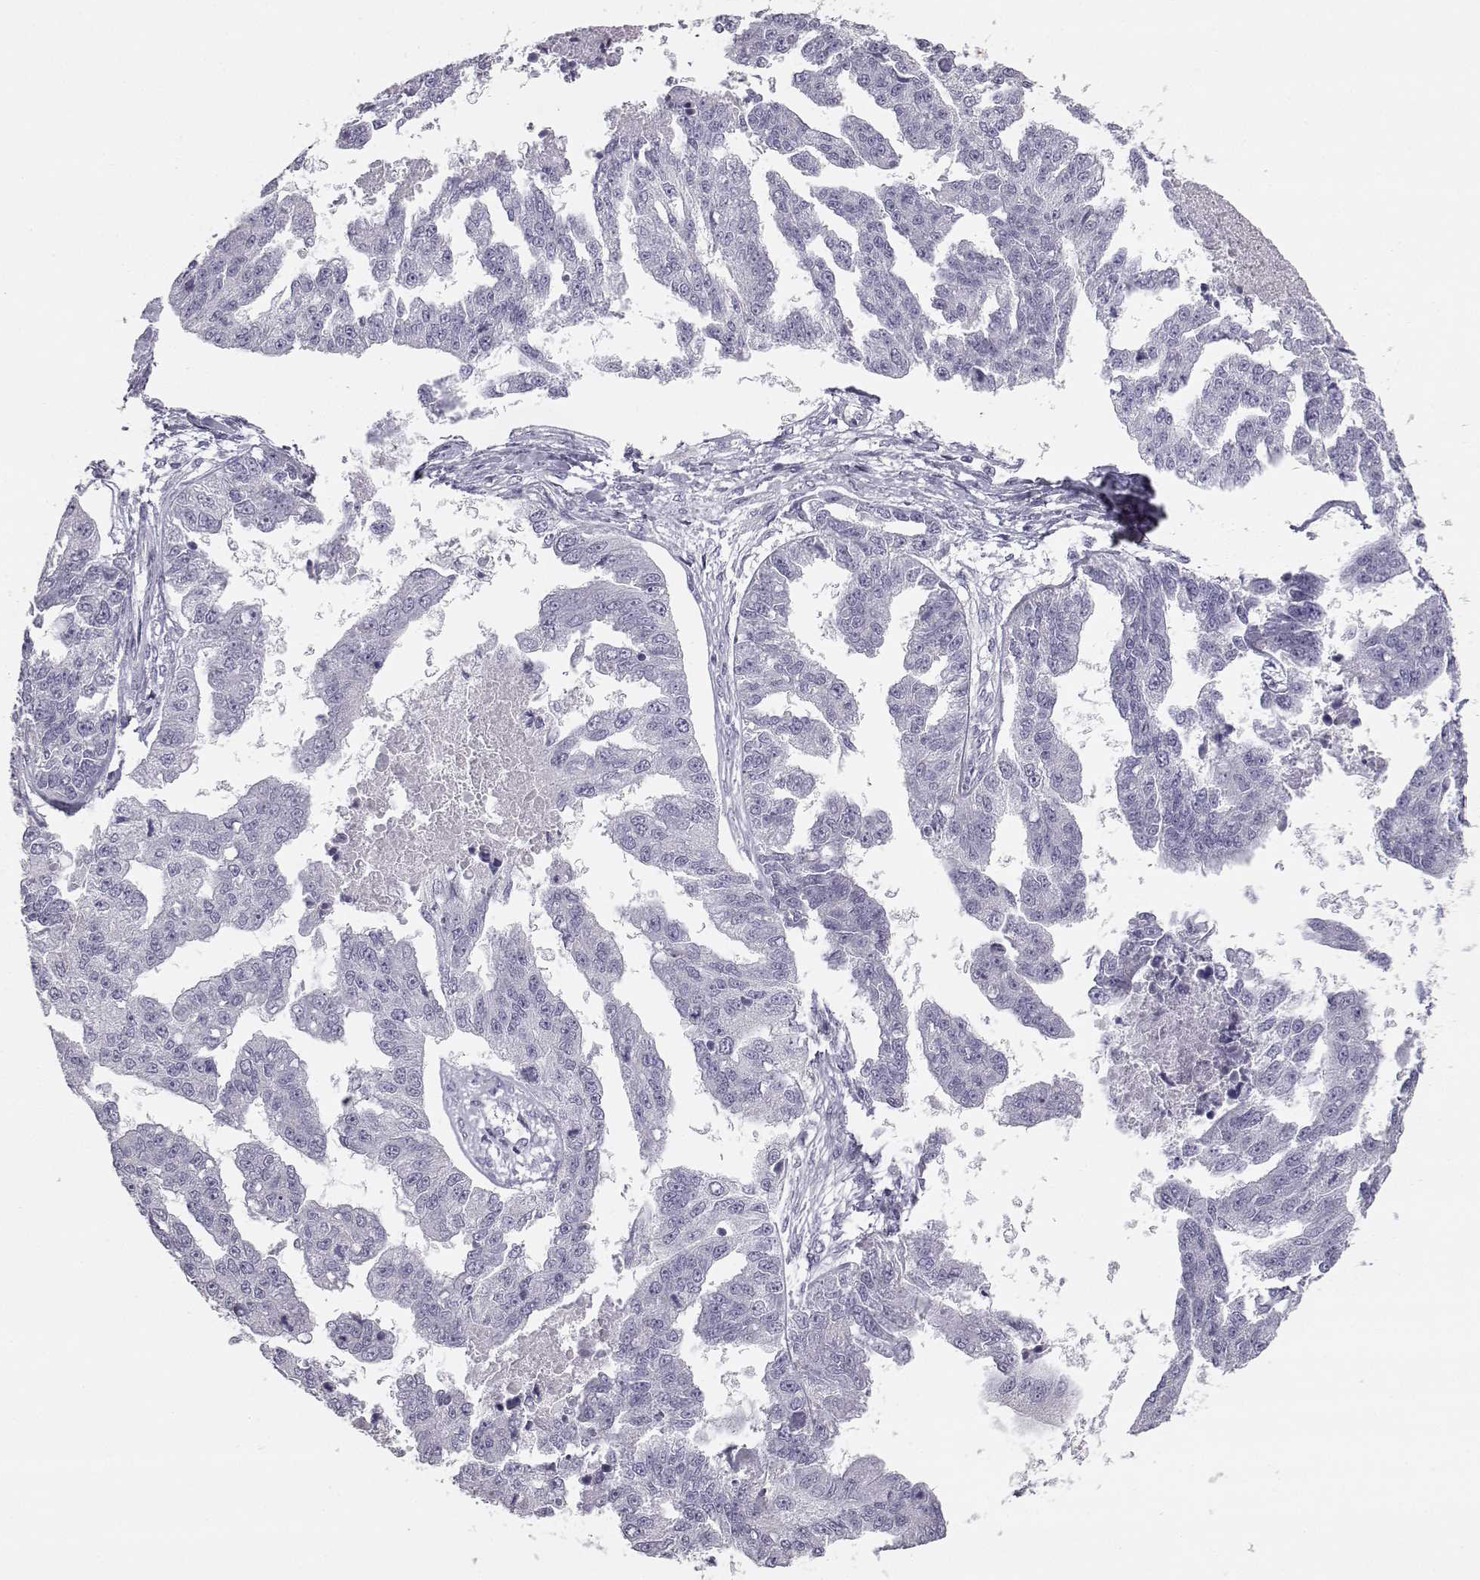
{"staining": {"intensity": "negative", "quantity": "none", "location": "none"}, "tissue": "ovarian cancer", "cell_type": "Tumor cells", "image_type": "cancer", "snomed": [{"axis": "morphology", "description": "Cystadenocarcinoma, serous, NOS"}, {"axis": "topography", "description": "Ovary"}], "caption": "IHC of human serous cystadenocarcinoma (ovarian) displays no positivity in tumor cells. (DAB immunohistochemistry (IHC) visualized using brightfield microscopy, high magnification).", "gene": "MYCBPAP", "patient": {"sex": "female", "age": 58}}